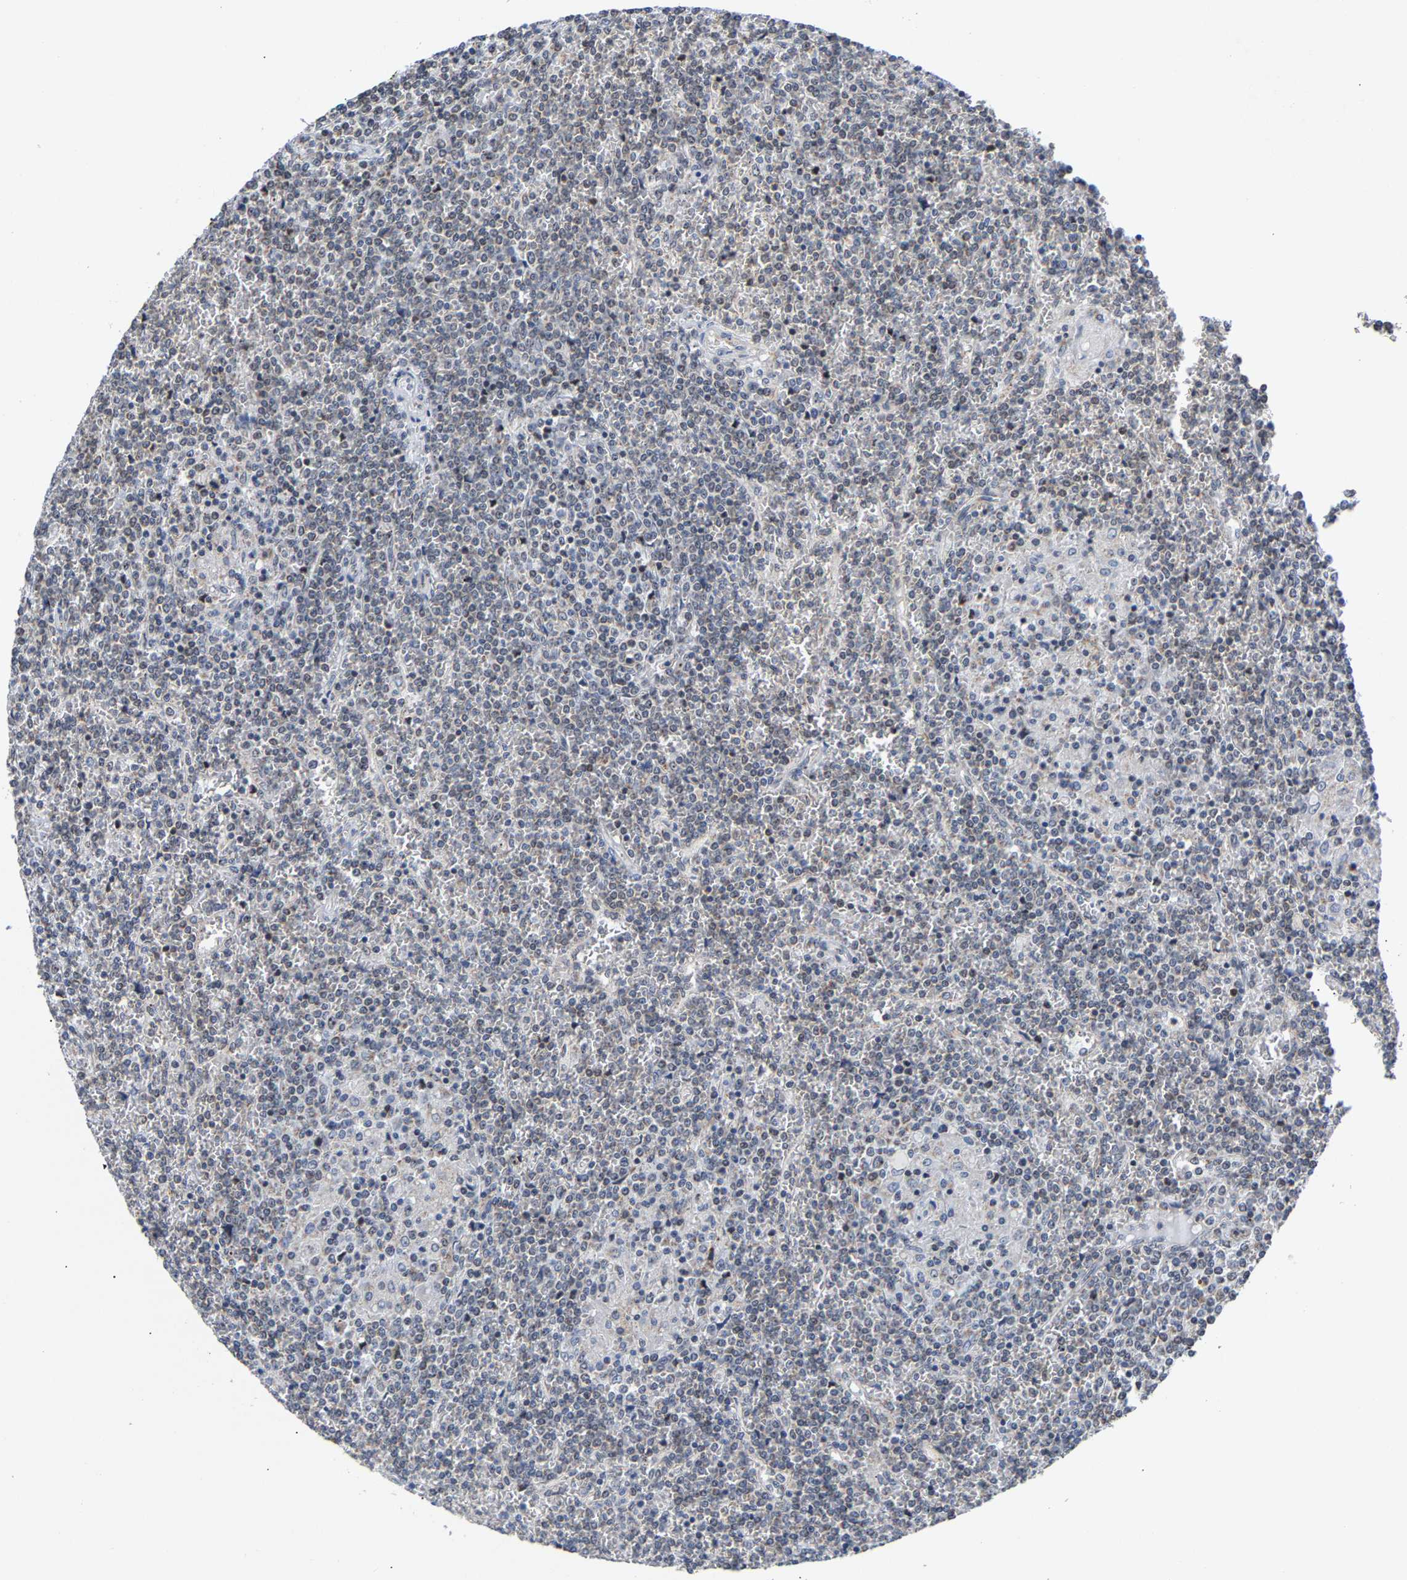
{"staining": {"intensity": "weak", "quantity": "<25%", "location": "cytoplasmic/membranous"}, "tissue": "lymphoma", "cell_type": "Tumor cells", "image_type": "cancer", "snomed": [{"axis": "morphology", "description": "Malignant lymphoma, non-Hodgkin's type, Low grade"}, {"axis": "topography", "description": "Spleen"}], "caption": "Tumor cells show no significant protein positivity in lymphoma.", "gene": "PCNT", "patient": {"sex": "female", "age": 19}}